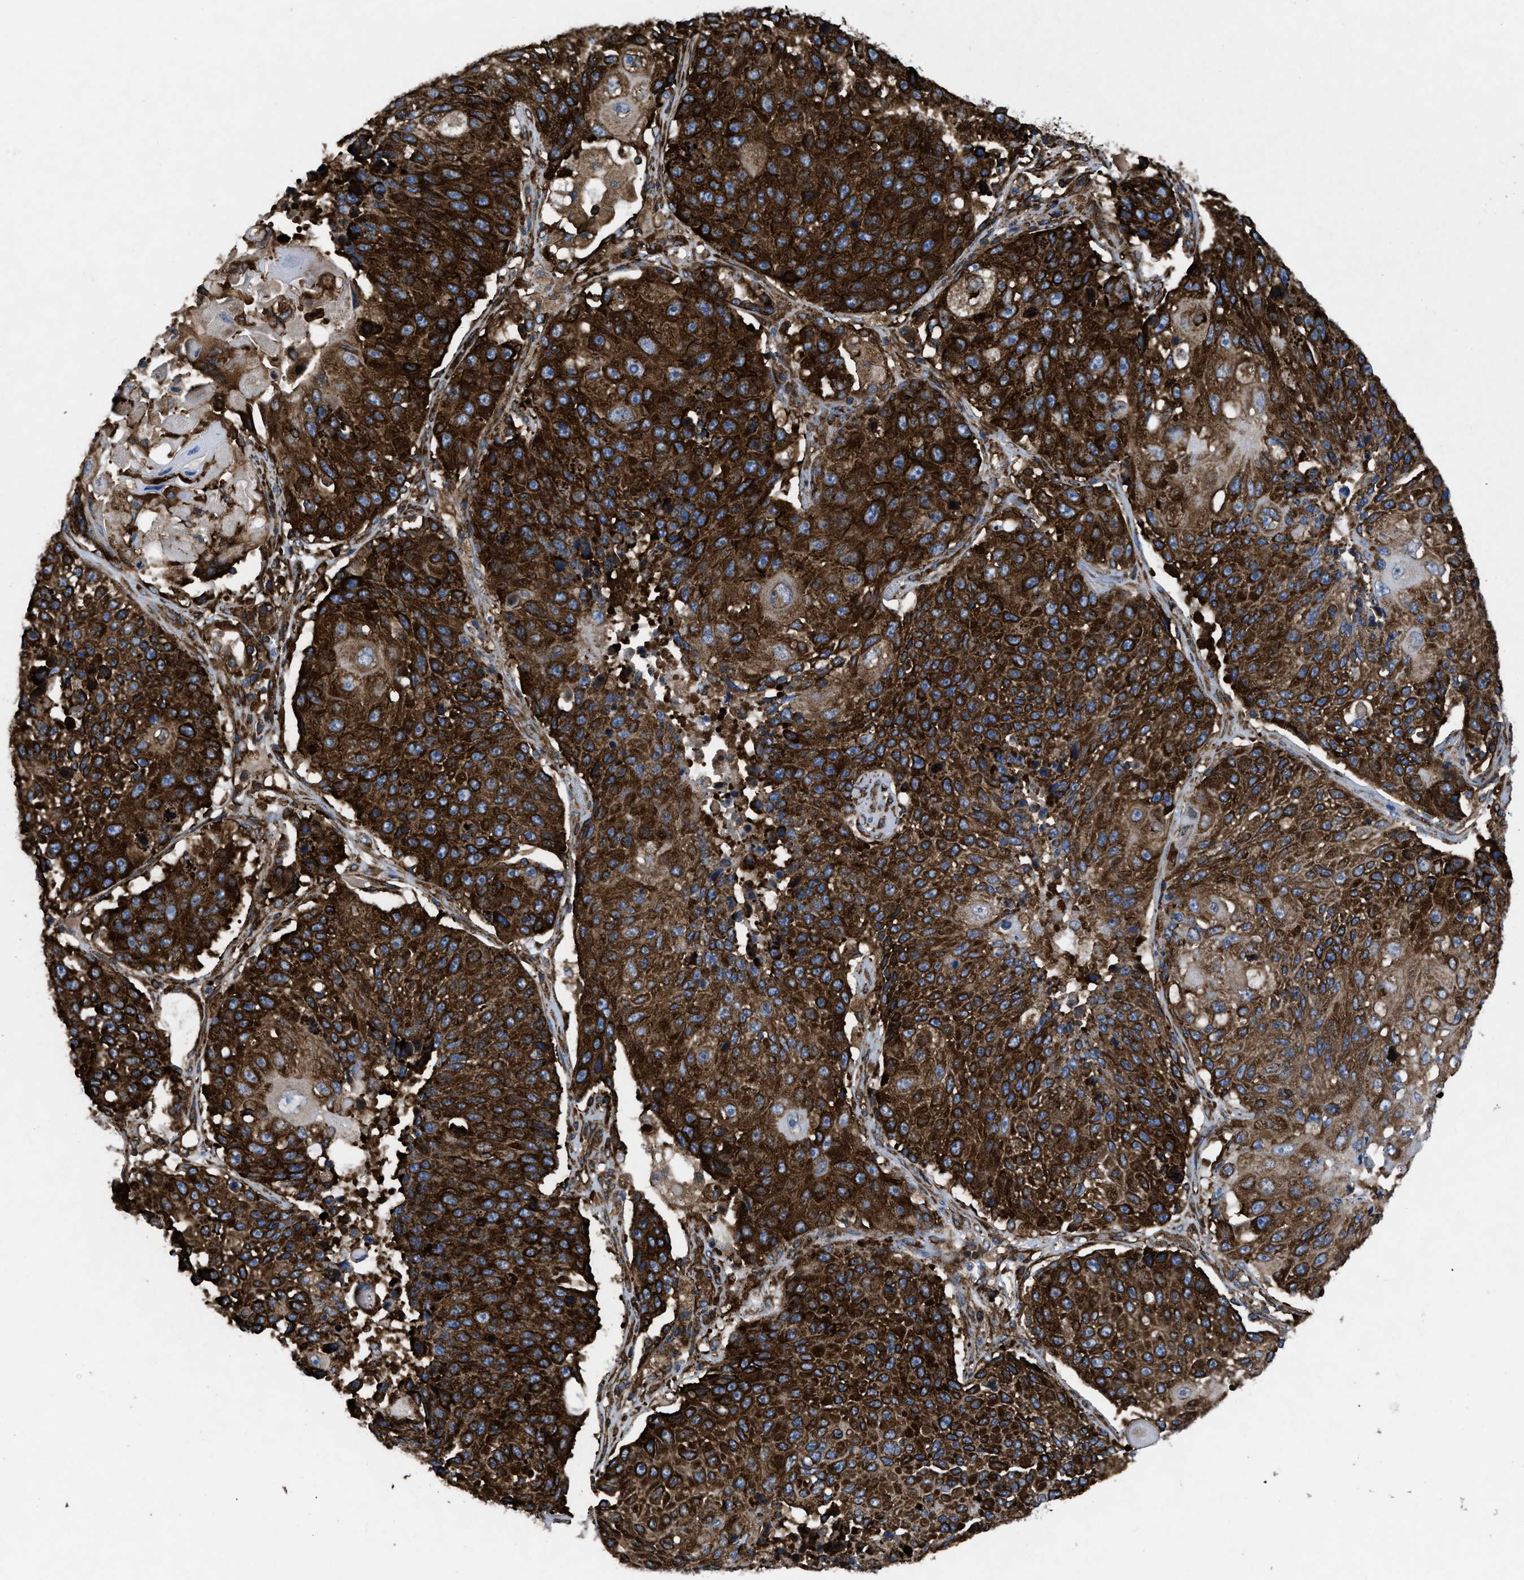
{"staining": {"intensity": "strong", "quantity": ">75%", "location": "cytoplasmic/membranous"}, "tissue": "lung cancer", "cell_type": "Tumor cells", "image_type": "cancer", "snomed": [{"axis": "morphology", "description": "Squamous cell carcinoma, NOS"}, {"axis": "topography", "description": "Lung"}], "caption": "Human squamous cell carcinoma (lung) stained for a protein (brown) shows strong cytoplasmic/membranous positive expression in about >75% of tumor cells.", "gene": "CAPRIN1", "patient": {"sex": "male", "age": 61}}